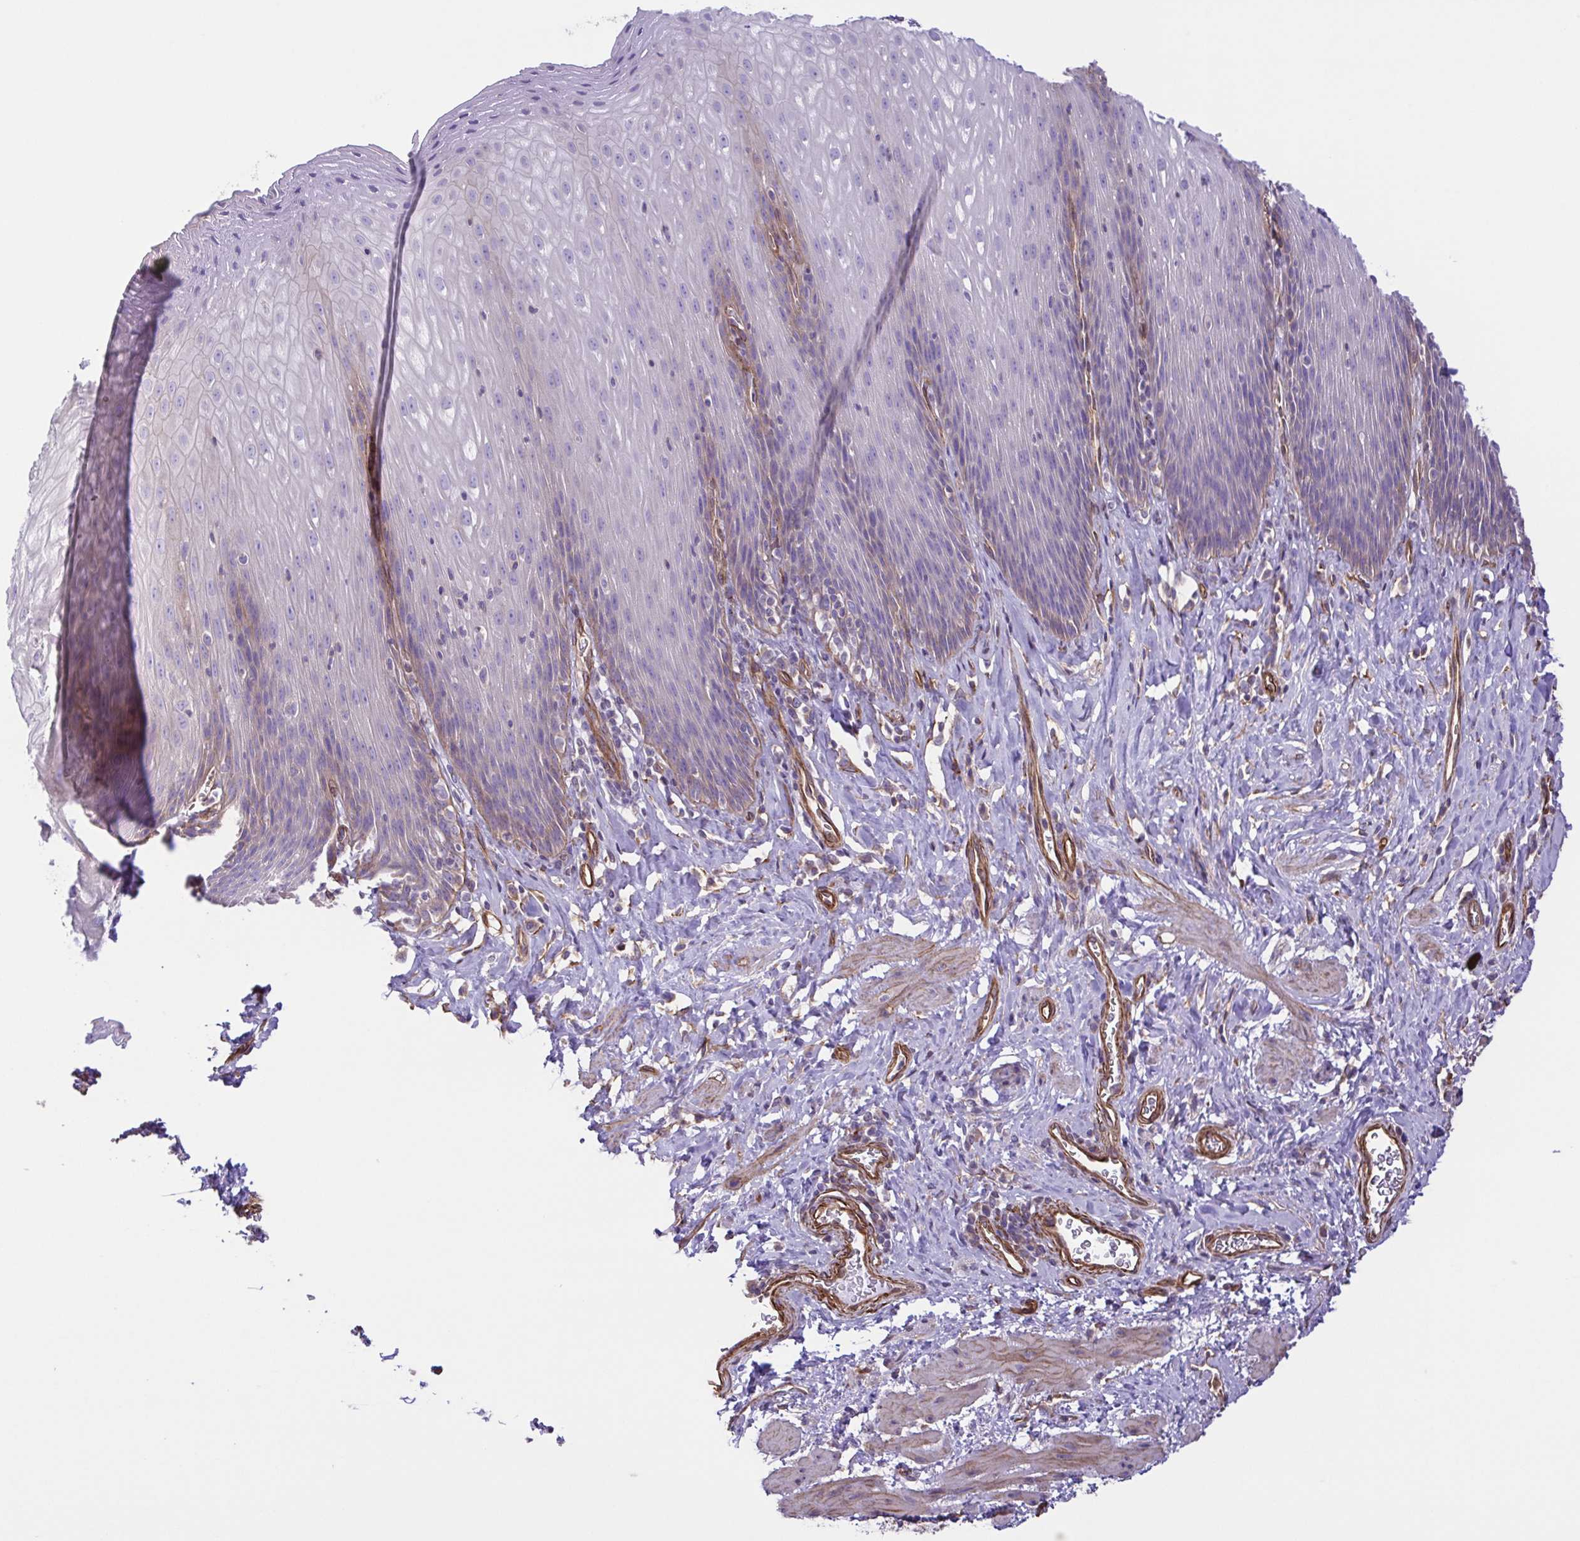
{"staining": {"intensity": "negative", "quantity": "none", "location": "none"}, "tissue": "esophagus", "cell_type": "Squamous epithelial cells", "image_type": "normal", "snomed": [{"axis": "morphology", "description": "Normal tissue, NOS"}, {"axis": "topography", "description": "Esophagus"}], "caption": "High power microscopy image of an immunohistochemistry image of unremarkable esophagus, revealing no significant expression in squamous epithelial cells.", "gene": "FLT1", "patient": {"sex": "female", "age": 61}}